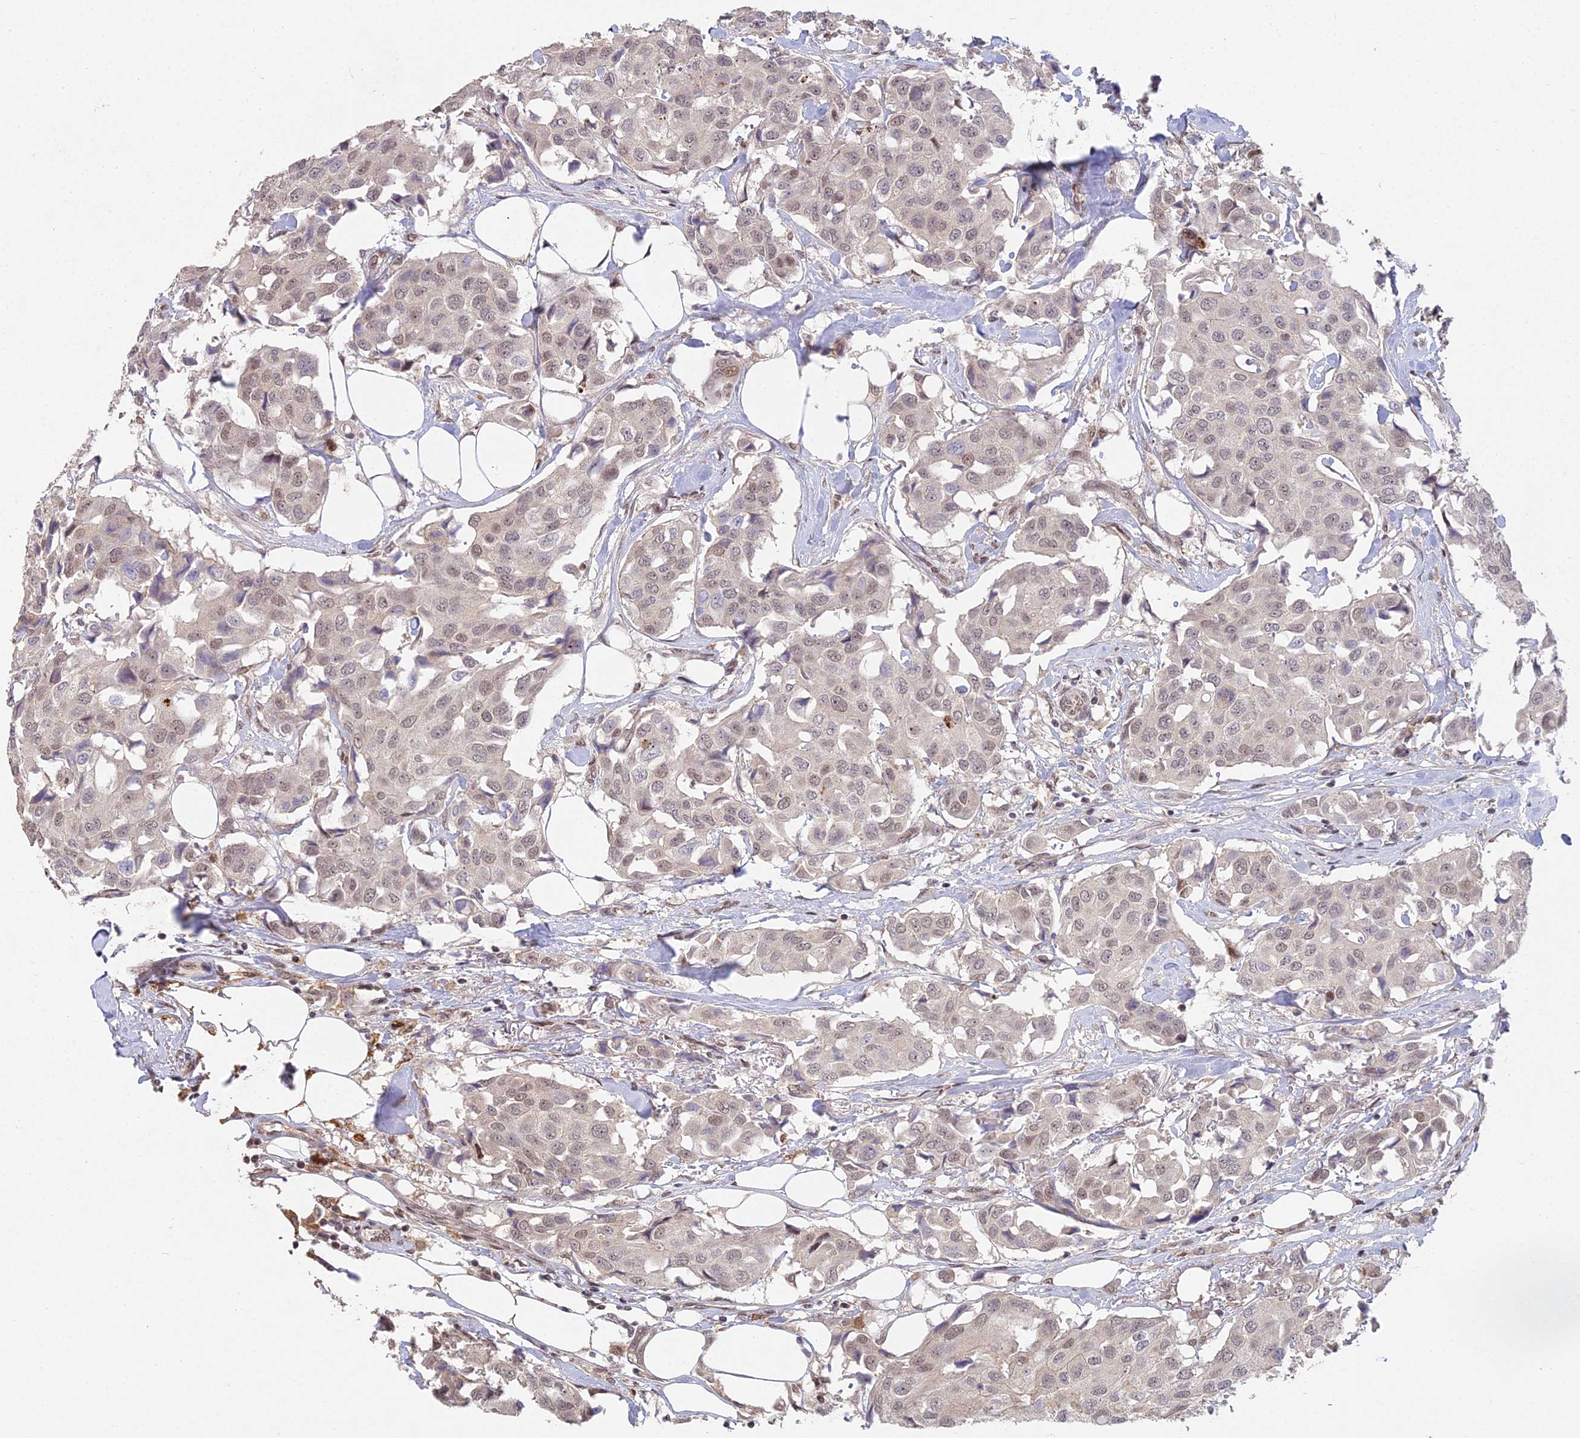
{"staining": {"intensity": "weak", "quantity": ">75%", "location": "nuclear"}, "tissue": "breast cancer", "cell_type": "Tumor cells", "image_type": "cancer", "snomed": [{"axis": "morphology", "description": "Duct carcinoma"}, {"axis": "topography", "description": "Breast"}], "caption": "DAB (3,3'-diaminobenzidine) immunohistochemical staining of breast infiltrating ductal carcinoma reveals weak nuclear protein positivity in approximately >75% of tumor cells.", "gene": "ABHD17A", "patient": {"sex": "female", "age": 80}}